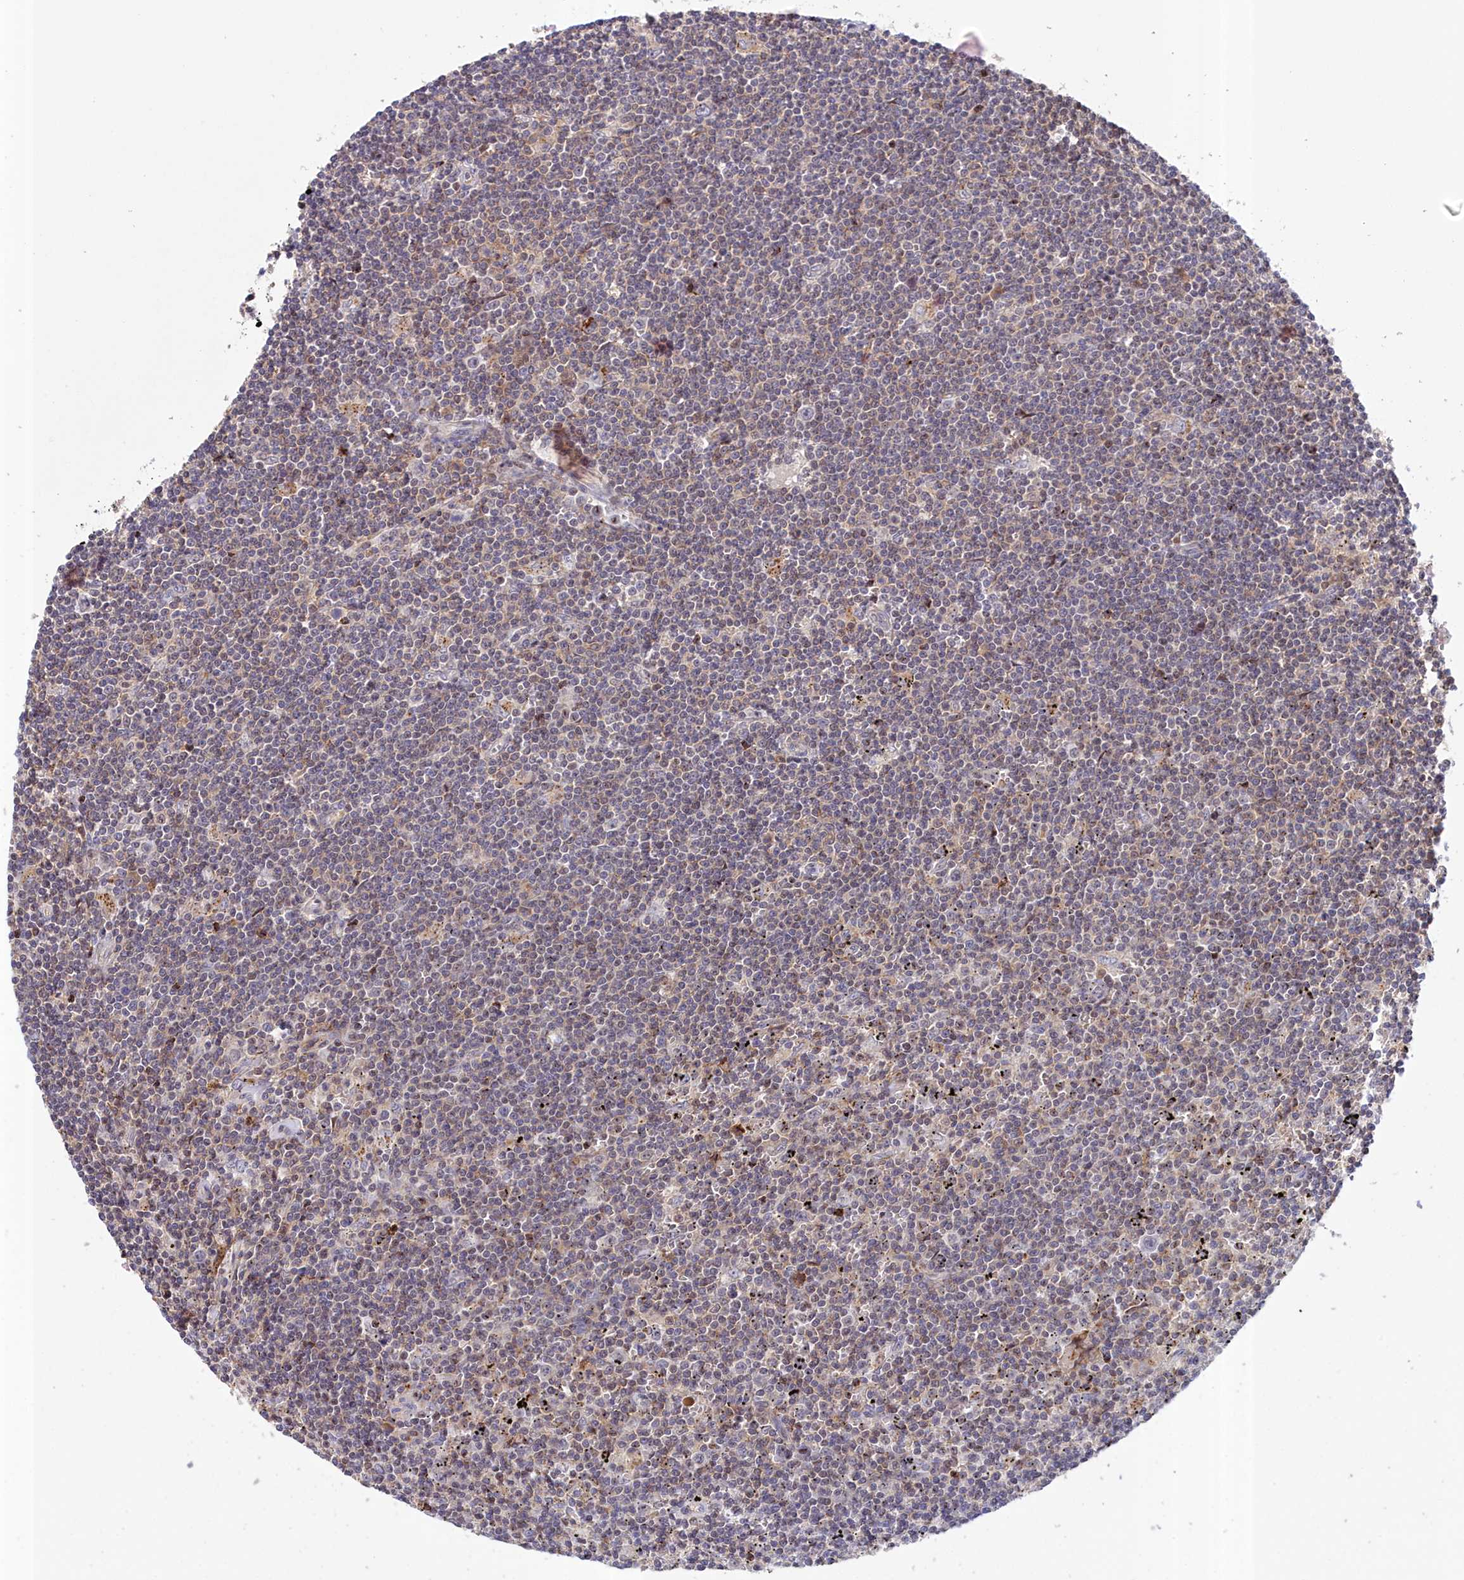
{"staining": {"intensity": "weak", "quantity": "<25%", "location": "cytoplasmic/membranous"}, "tissue": "lymphoma", "cell_type": "Tumor cells", "image_type": "cancer", "snomed": [{"axis": "morphology", "description": "Malignant lymphoma, non-Hodgkin's type, Low grade"}, {"axis": "topography", "description": "Spleen"}], "caption": "Immunohistochemistry (IHC) of human malignant lymphoma, non-Hodgkin's type (low-grade) reveals no expression in tumor cells.", "gene": "NEURL4", "patient": {"sex": "male", "age": 76}}